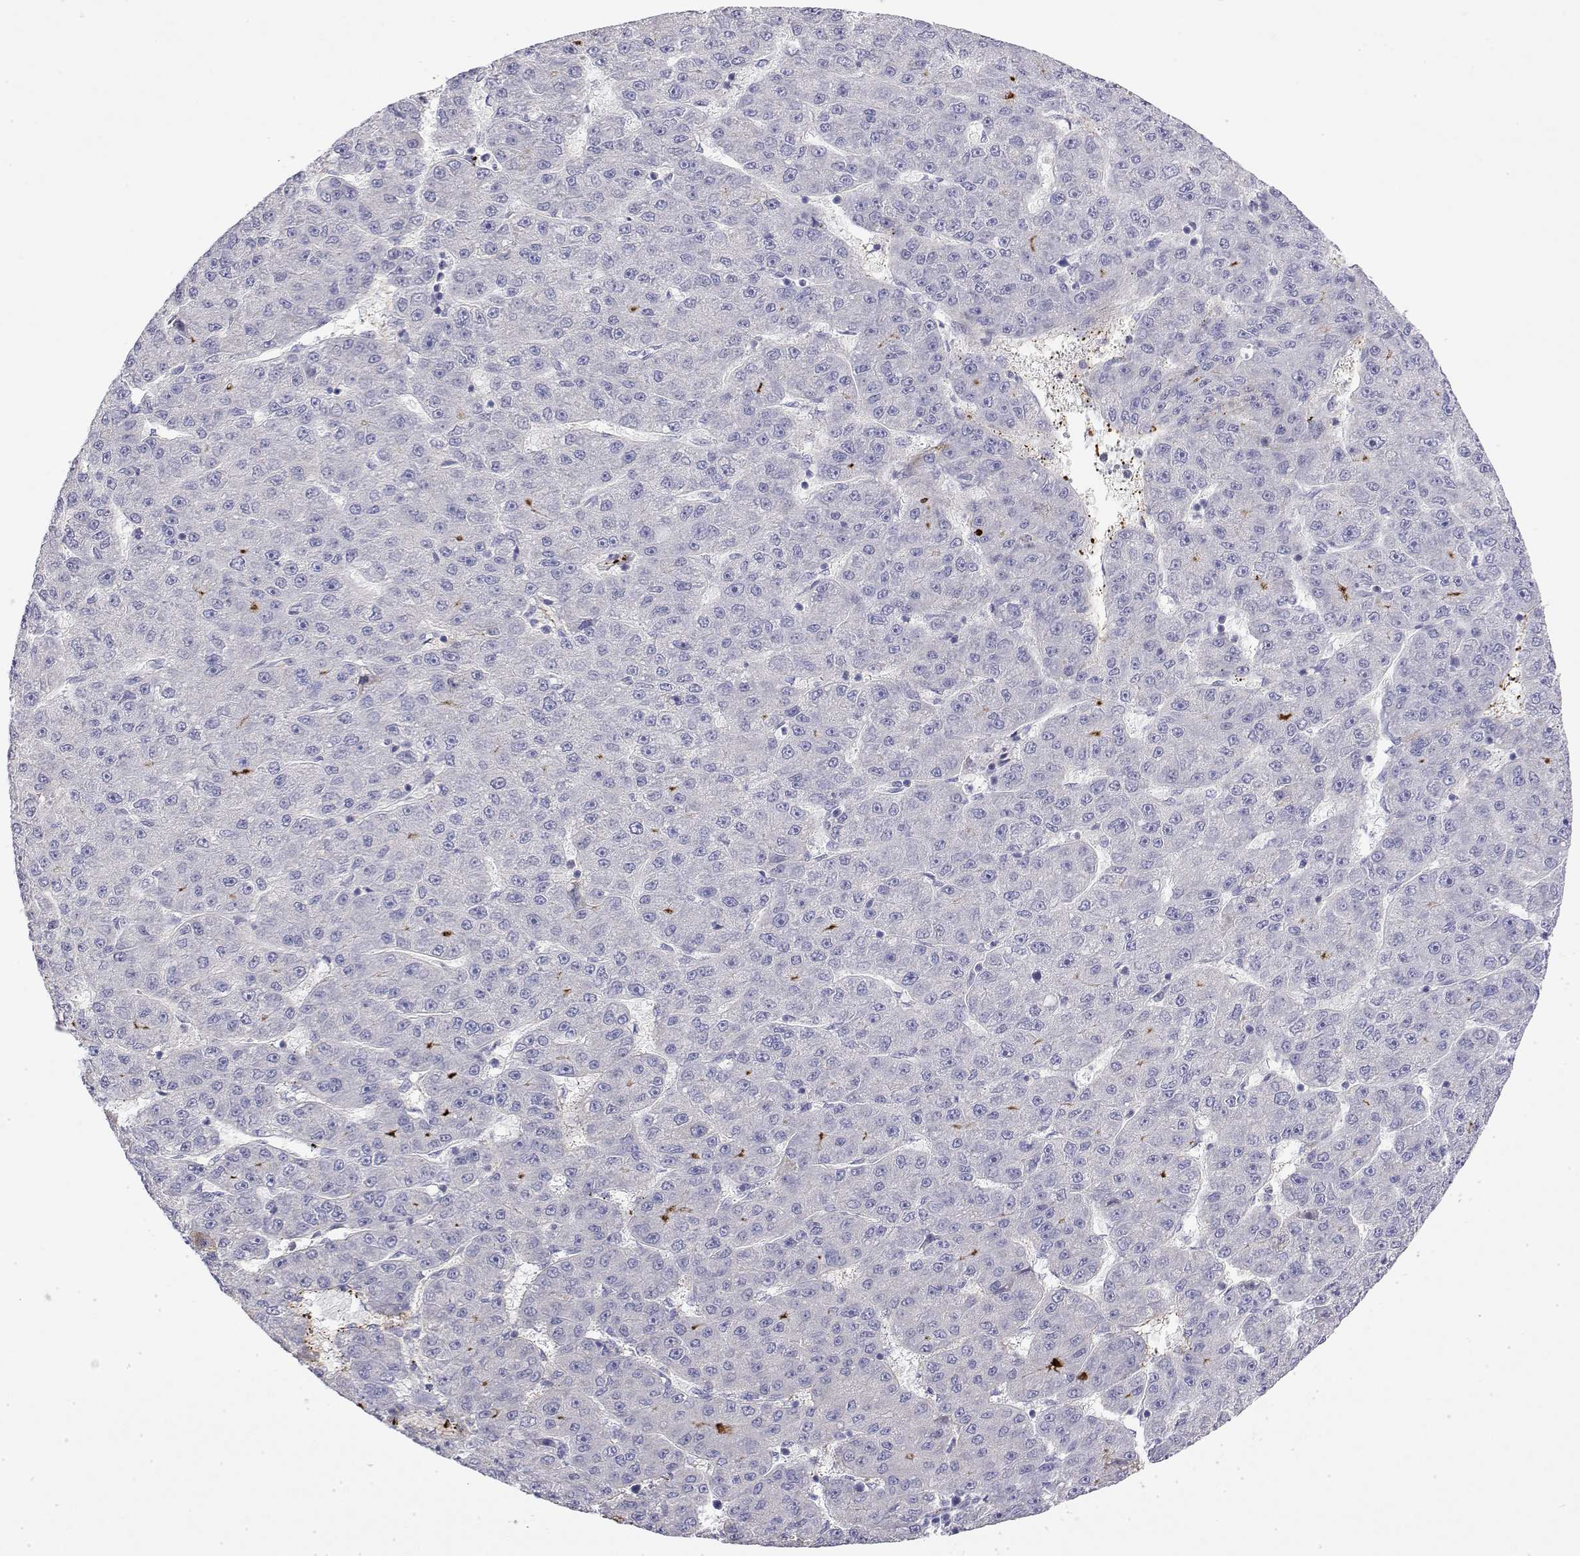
{"staining": {"intensity": "negative", "quantity": "none", "location": "none"}, "tissue": "liver cancer", "cell_type": "Tumor cells", "image_type": "cancer", "snomed": [{"axis": "morphology", "description": "Carcinoma, Hepatocellular, NOS"}, {"axis": "topography", "description": "Liver"}], "caption": "An immunohistochemistry (IHC) image of hepatocellular carcinoma (liver) is shown. There is no staining in tumor cells of hepatocellular carcinoma (liver). (DAB immunohistochemistry with hematoxylin counter stain).", "gene": "GGACT", "patient": {"sex": "male", "age": 67}}